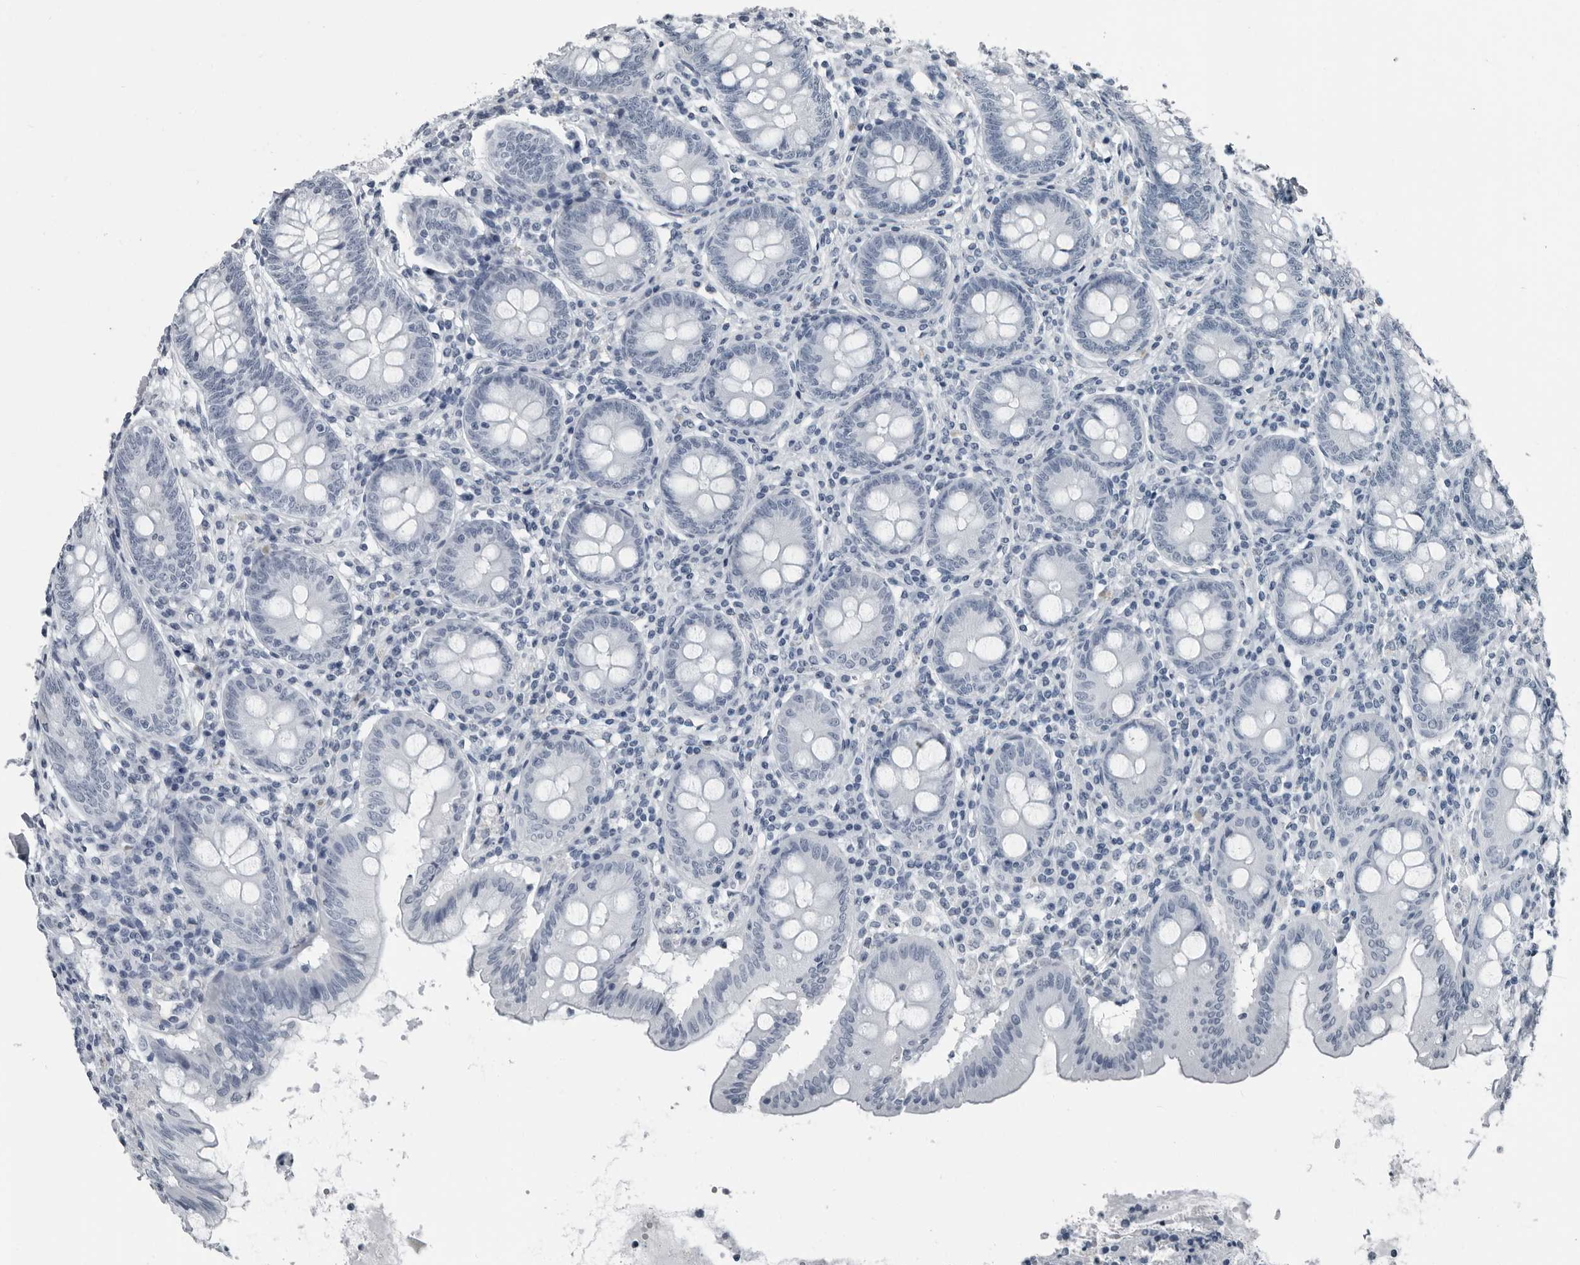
{"staining": {"intensity": "negative", "quantity": "none", "location": "none"}, "tissue": "appendix", "cell_type": "Glandular cells", "image_type": "normal", "snomed": [{"axis": "morphology", "description": "Normal tissue, NOS"}, {"axis": "topography", "description": "Appendix"}], "caption": "A high-resolution micrograph shows immunohistochemistry staining of unremarkable appendix, which demonstrates no significant positivity in glandular cells.", "gene": "PRSS1", "patient": {"sex": "female", "age": 54}}